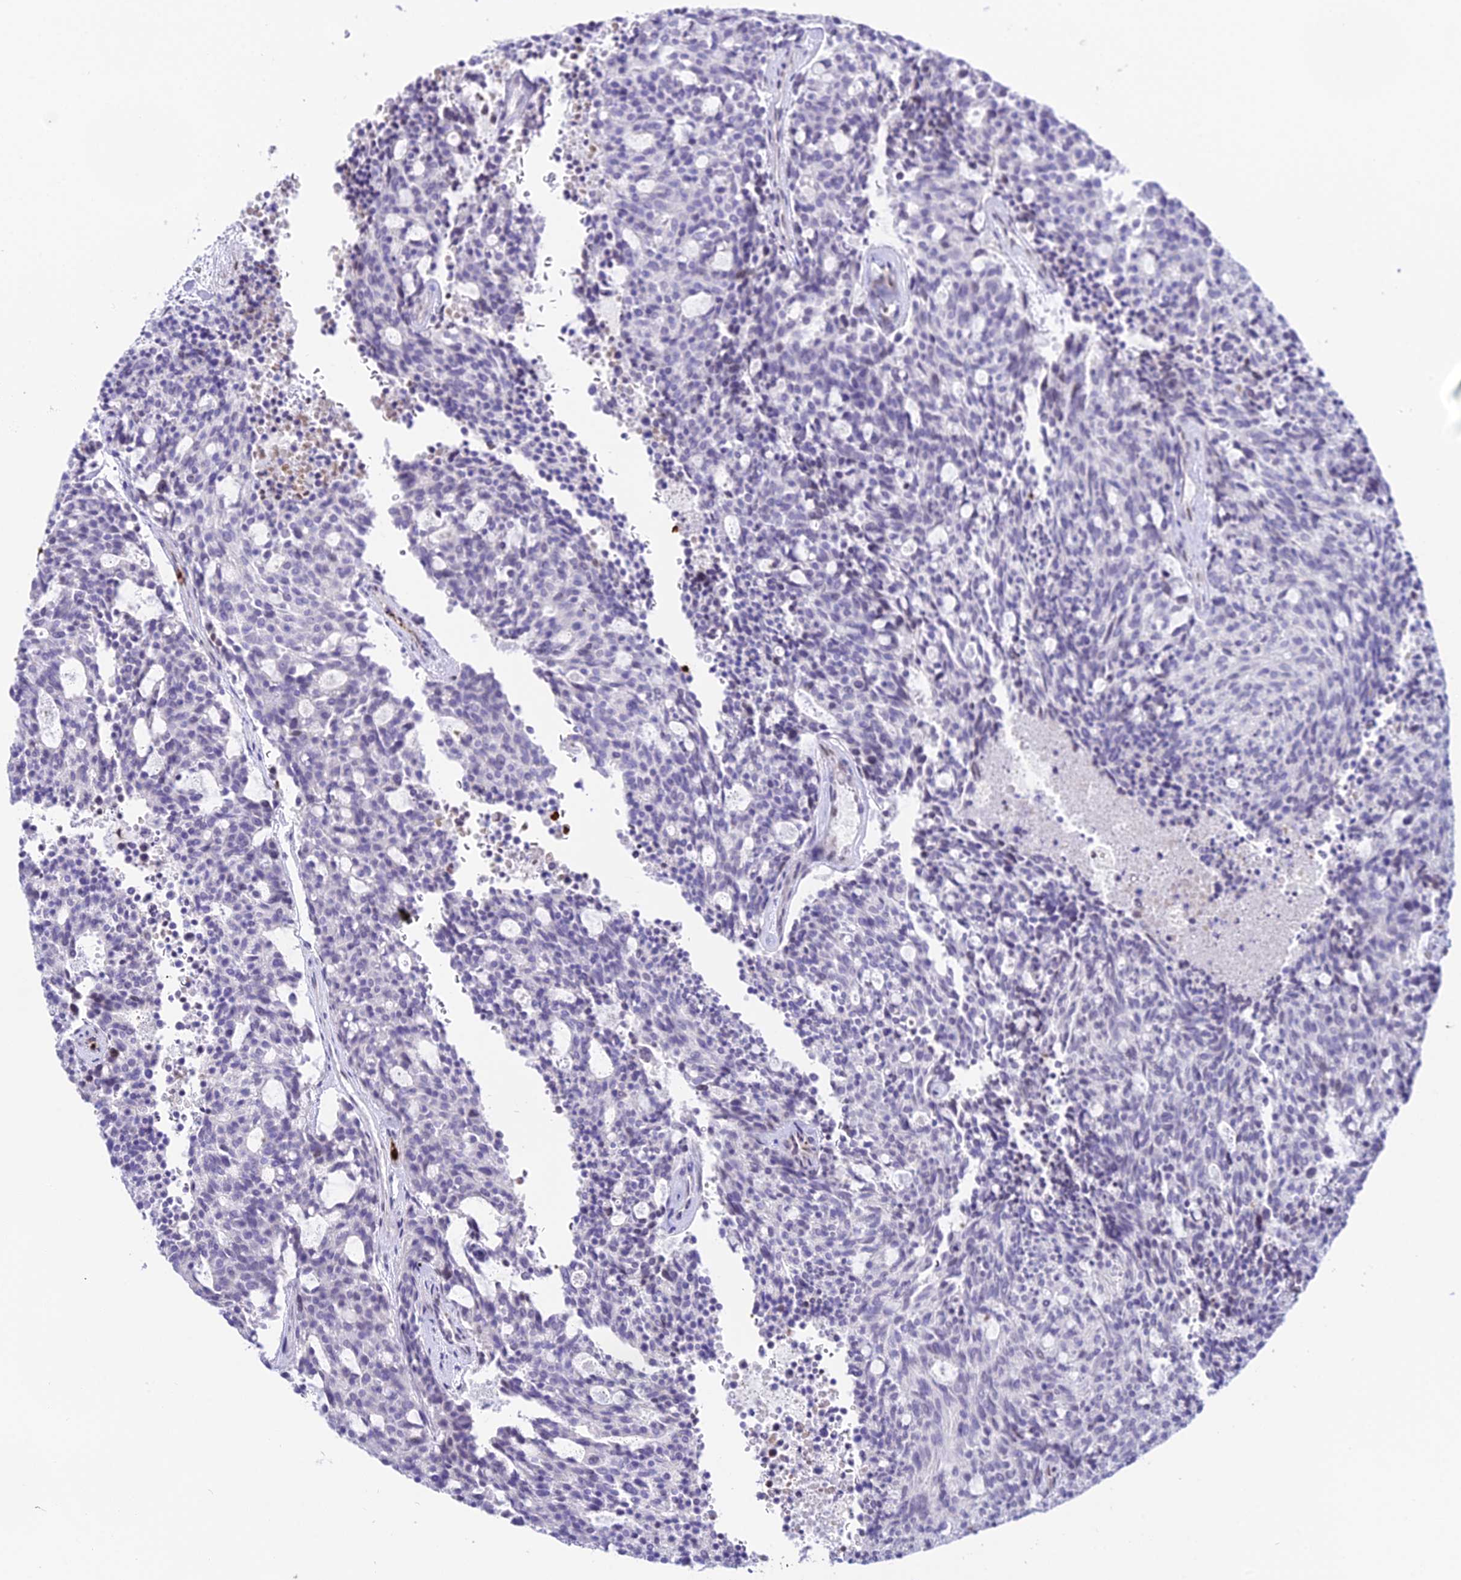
{"staining": {"intensity": "negative", "quantity": "none", "location": "none"}, "tissue": "carcinoid", "cell_type": "Tumor cells", "image_type": "cancer", "snomed": [{"axis": "morphology", "description": "Carcinoid, malignant, NOS"}, {"axis": "topography", "description": "Pancreas"}], "caption": "Immunohistochemistry of human malignant carcinoid demonstrates no expression in tumor cells. The staining was performed using DAB (3,3'-diaminobenzidine) to visualize the protein expression in brown, while the nuclei were stained in blue with hematoxylin (Magnification: 20x).", "gene": "MCM10", "patient": {"sex": "female", "age": 54}}